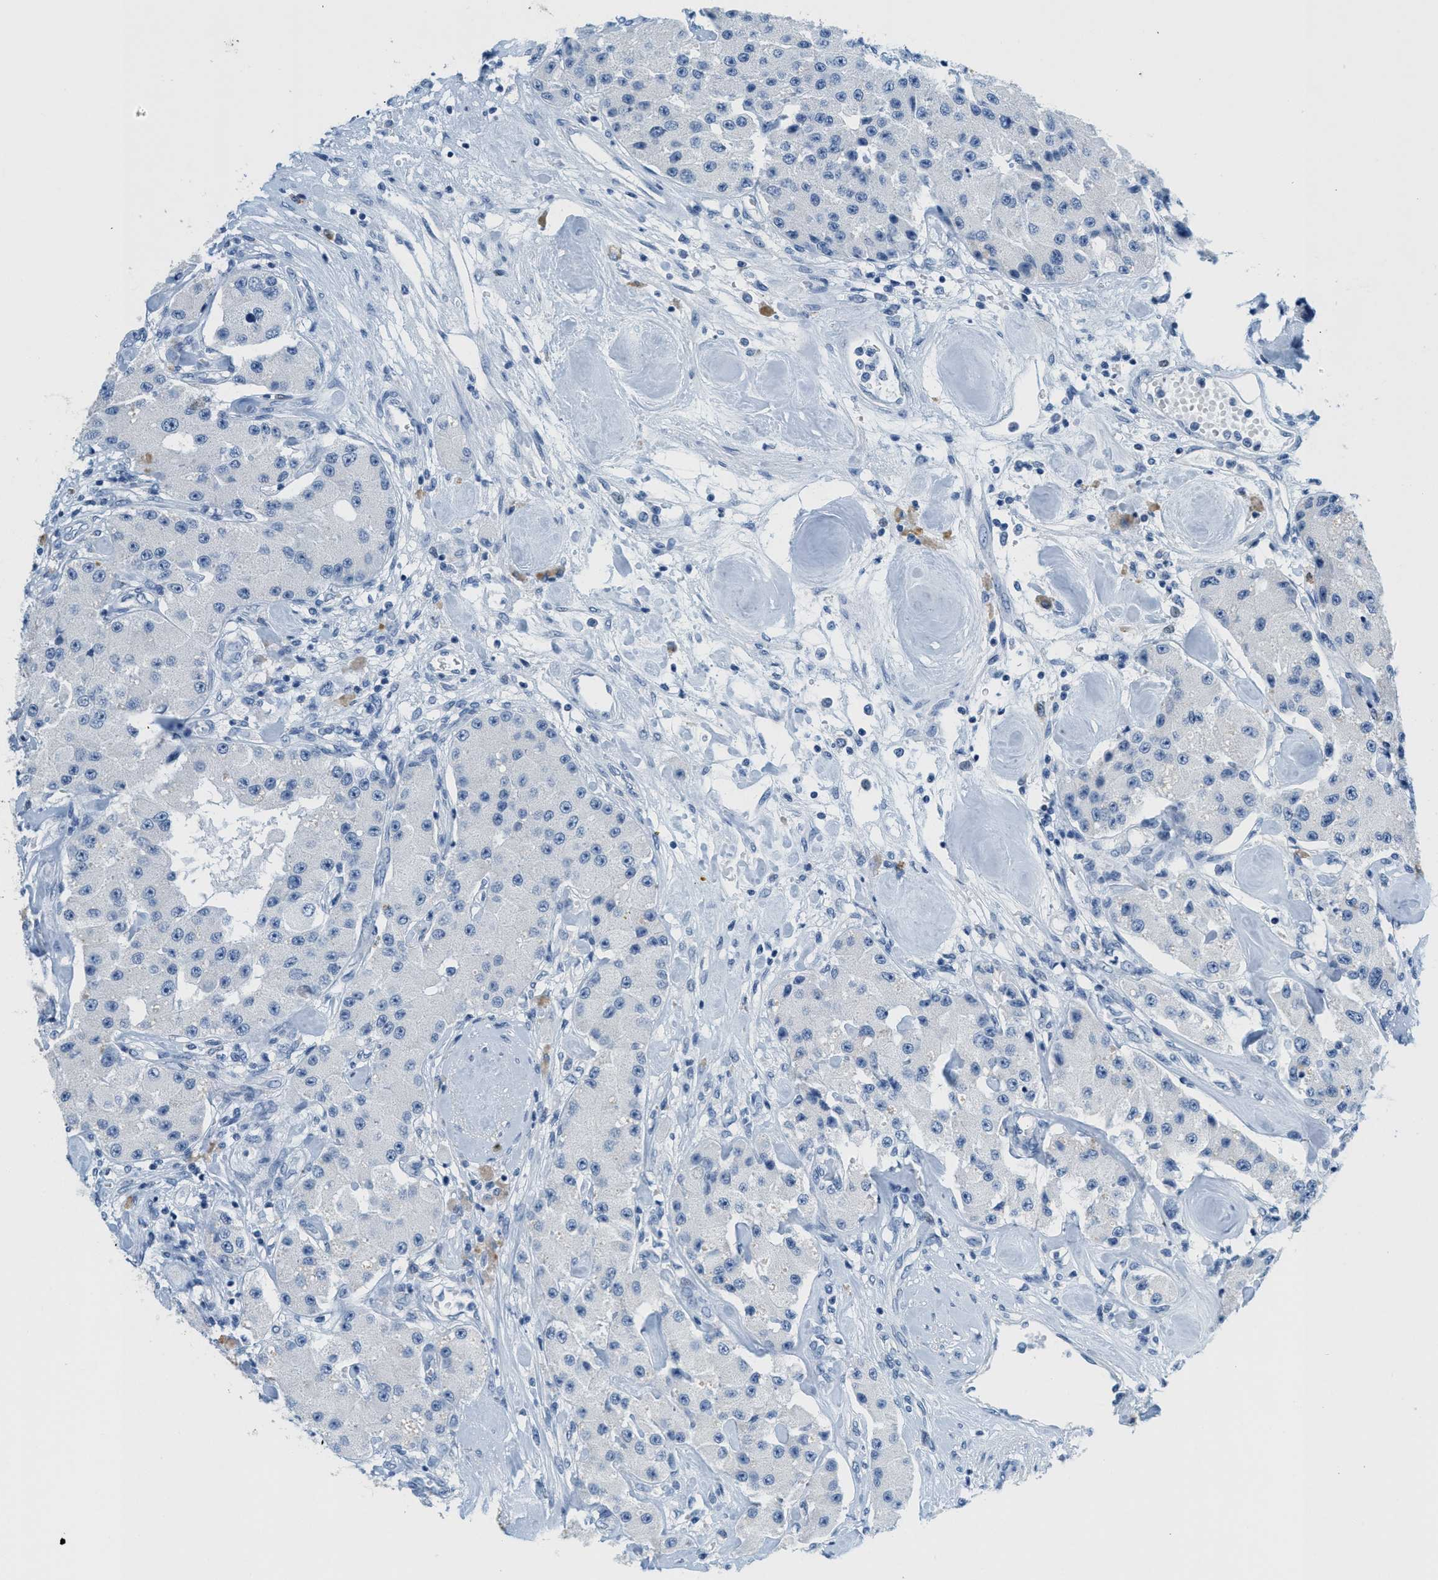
{"staining": {"intensity": "negative", "quantity": "none", "location": "none"}, "tissue": "carcinoid", "cell_type": "Tumor cells", "image_type": "cancer", "snomed": [{"axis": "morphology", "description": "Carcinoid, malignant, NOS"}, {"axis": "topography", "description": "Pancreas"}], "caption": "Photomicrograph shows no significant protein staining in tumor cells of malignant carcinoid.", "gene": "GPM6A", "patient": {"sex": "male", "age": 41}}